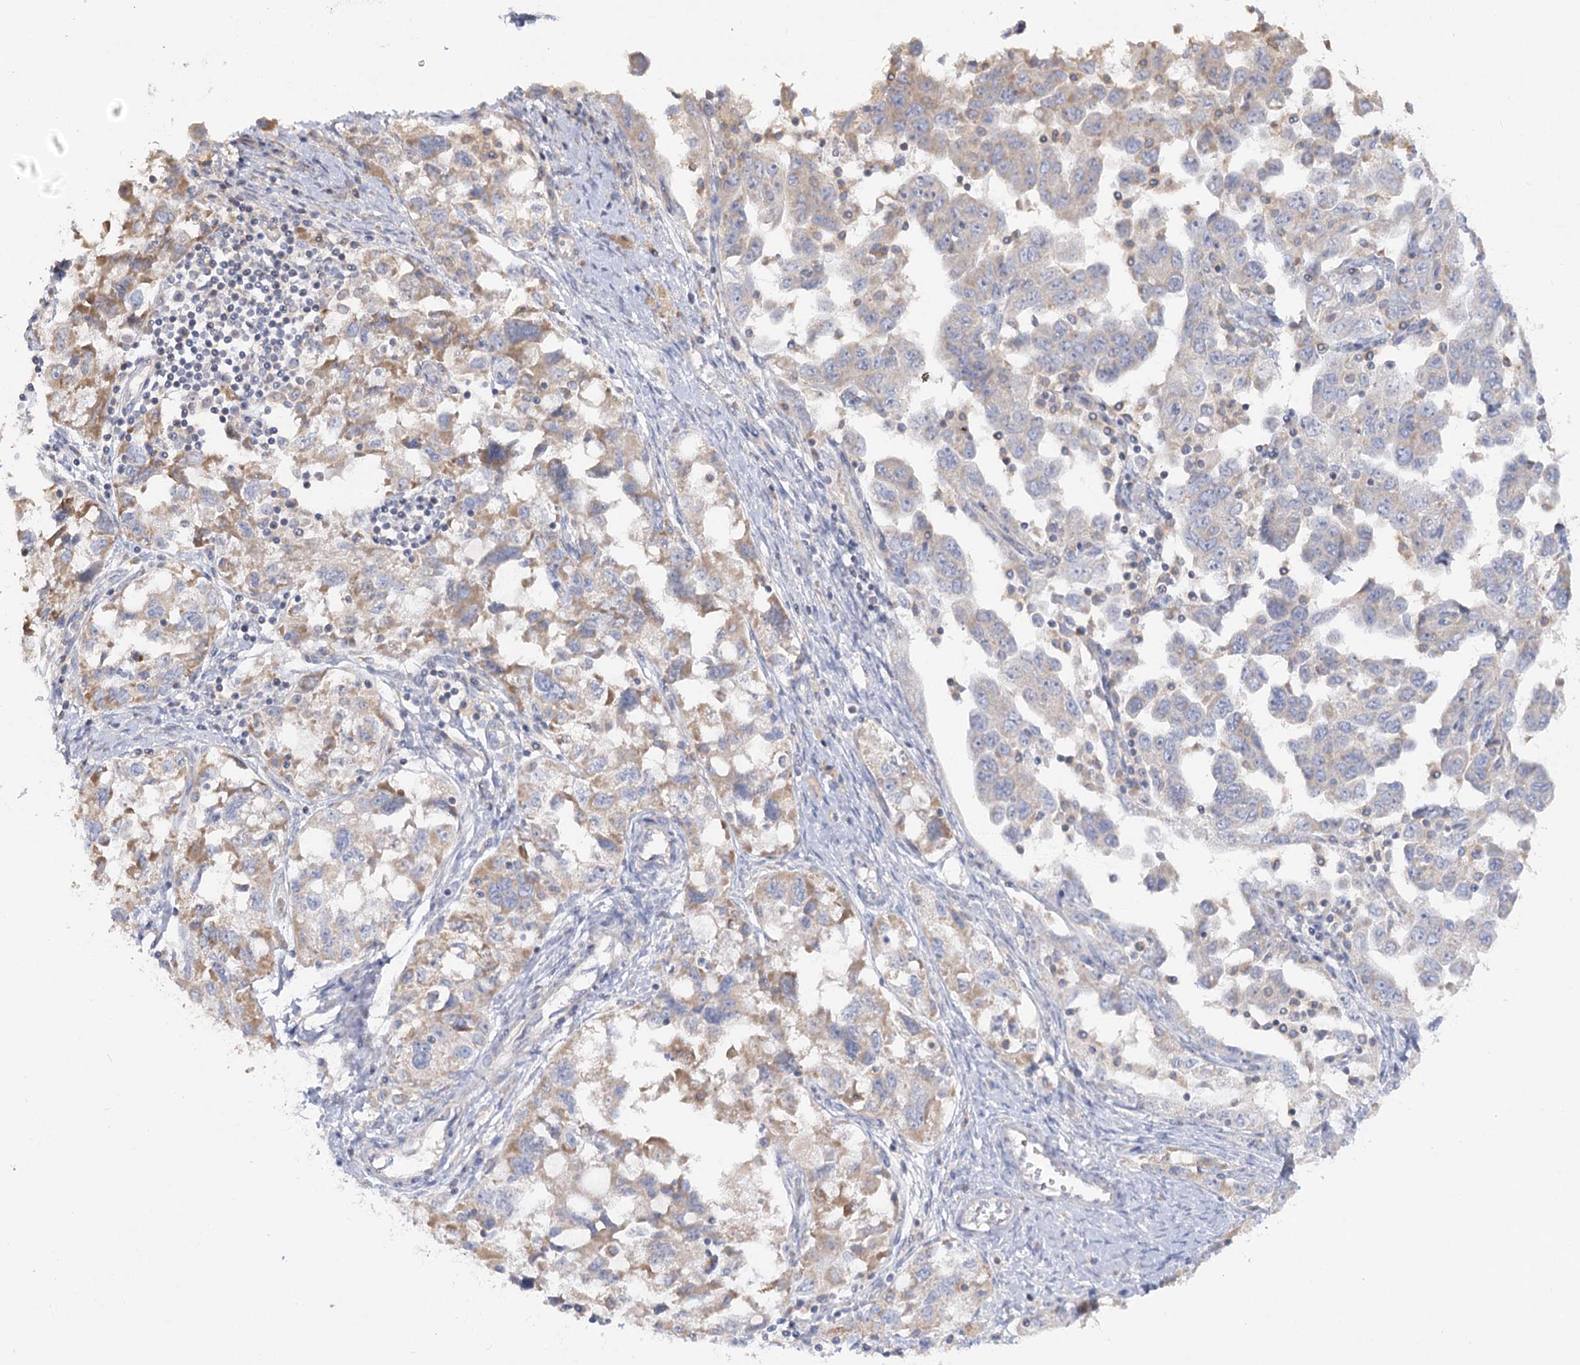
{"staining": {"intensity": "moderate", "quantity": "25%-75%", "location": "cytoplasmic/membranous"}, "tissue": "ovarian cancer", "cell_type": "Tumor cells", "image_type": "cancer", "snomed": [{"axis": "morphology", "description": "Carcinoma, NOS"}, {"axis": "morphology", "description": "Cystadenocarcinoma, serous, NOS"}, {"axis": "topography", "description": "Ovary"}], "caption": "Tumor cells show medium levels of moderate cytoplasmic/membranous staining in approximately 25%-75% of cells in human ovarian cancer.", "gene": "TMEM187", "patient": {"sex": "female", "age": 69}}